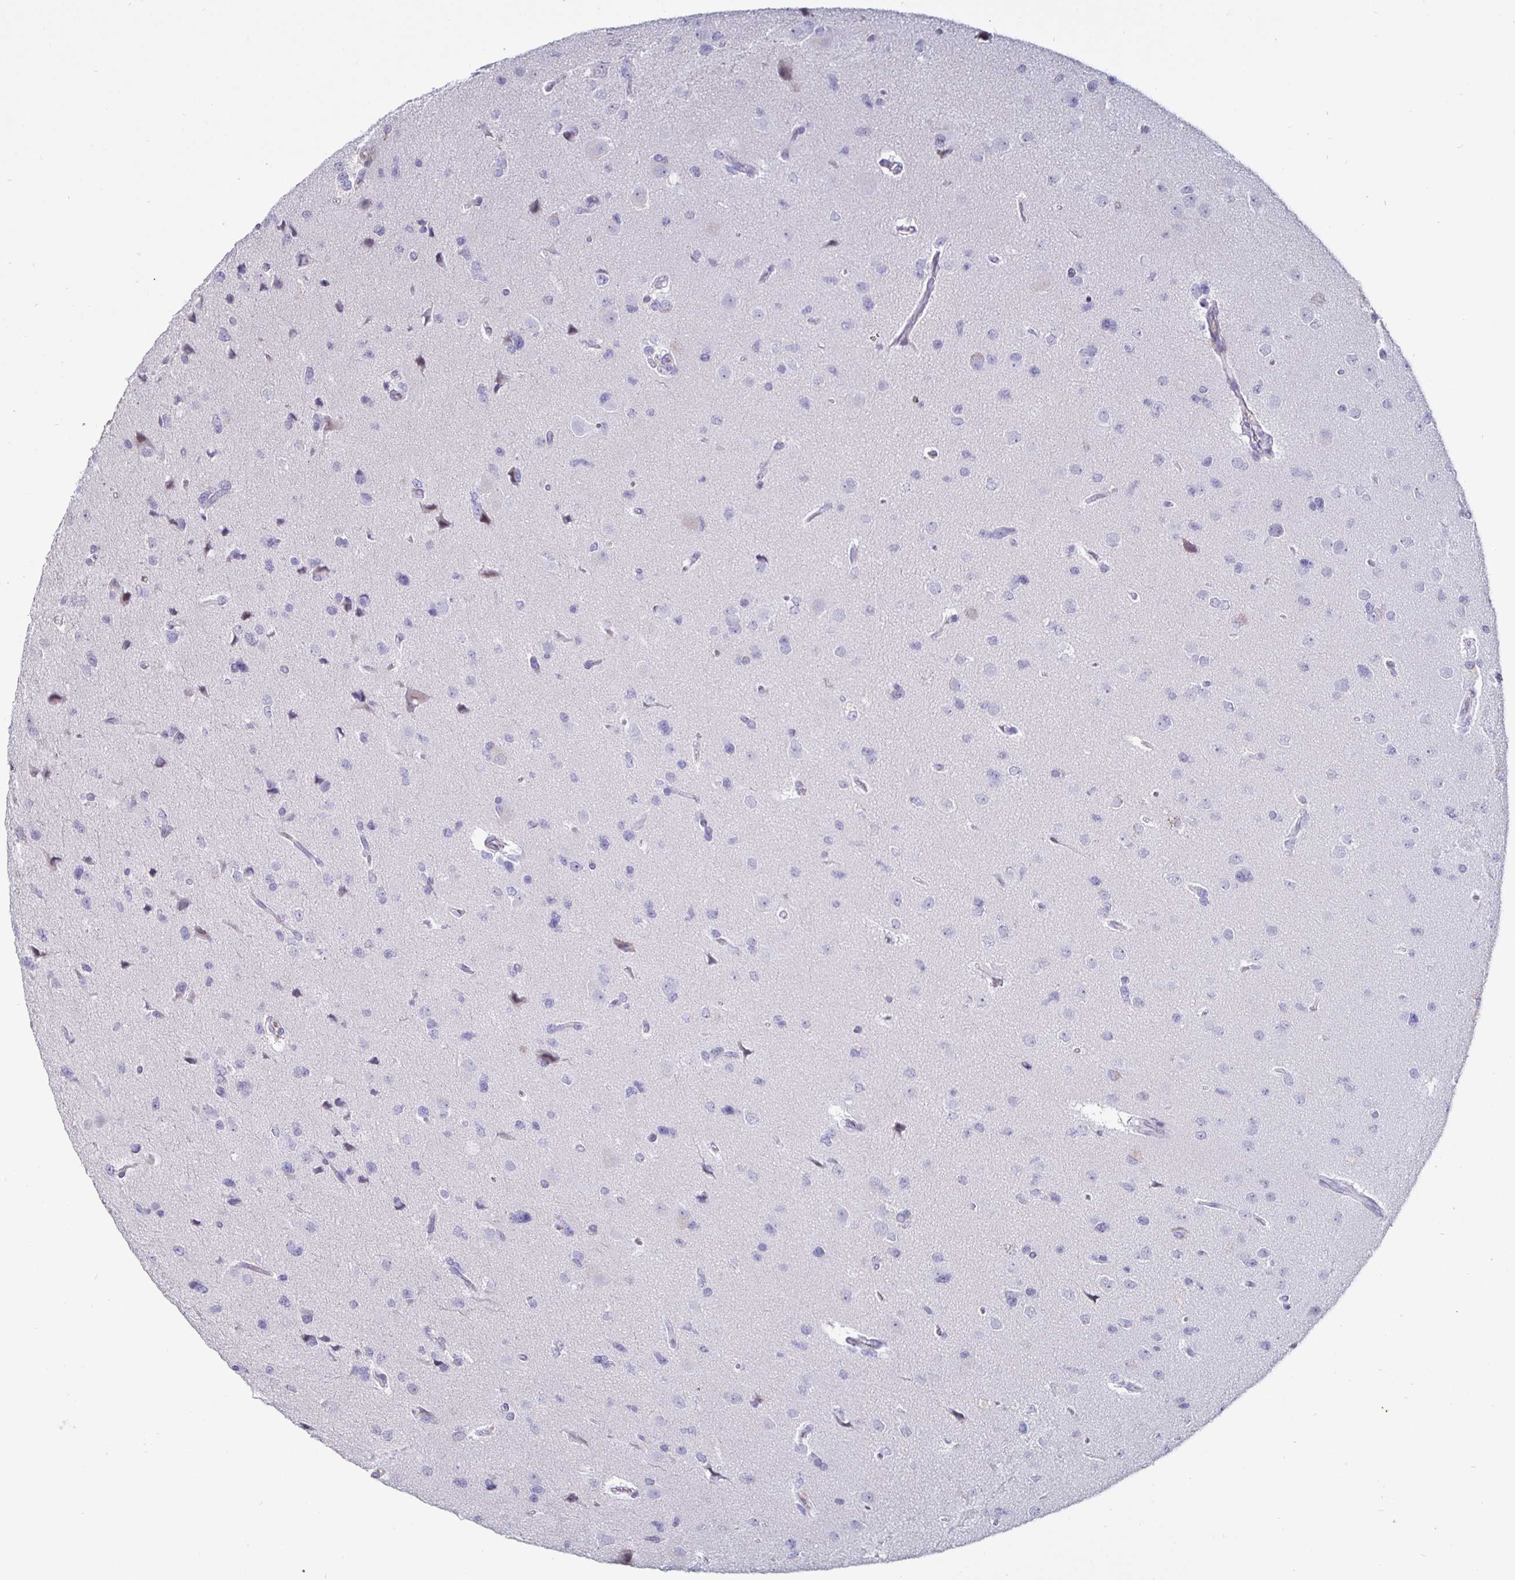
{"staining": {"intensity": "negative", "quantity": "none", "location": "none"}, "tissue": "glioma", "cell_type": "Tumor cells", "image_type": "cancer", "snomed": [{"axis": "morphology", "description": "Glioma, malignant, Low grade"}, {"axis": "topography", "description": "Brain"}], "caption": "The histopathology image shows no staining of tumor cells in glioma.", "gene": "OOSP2", "patient": {"sex": "female", "age": 55}}